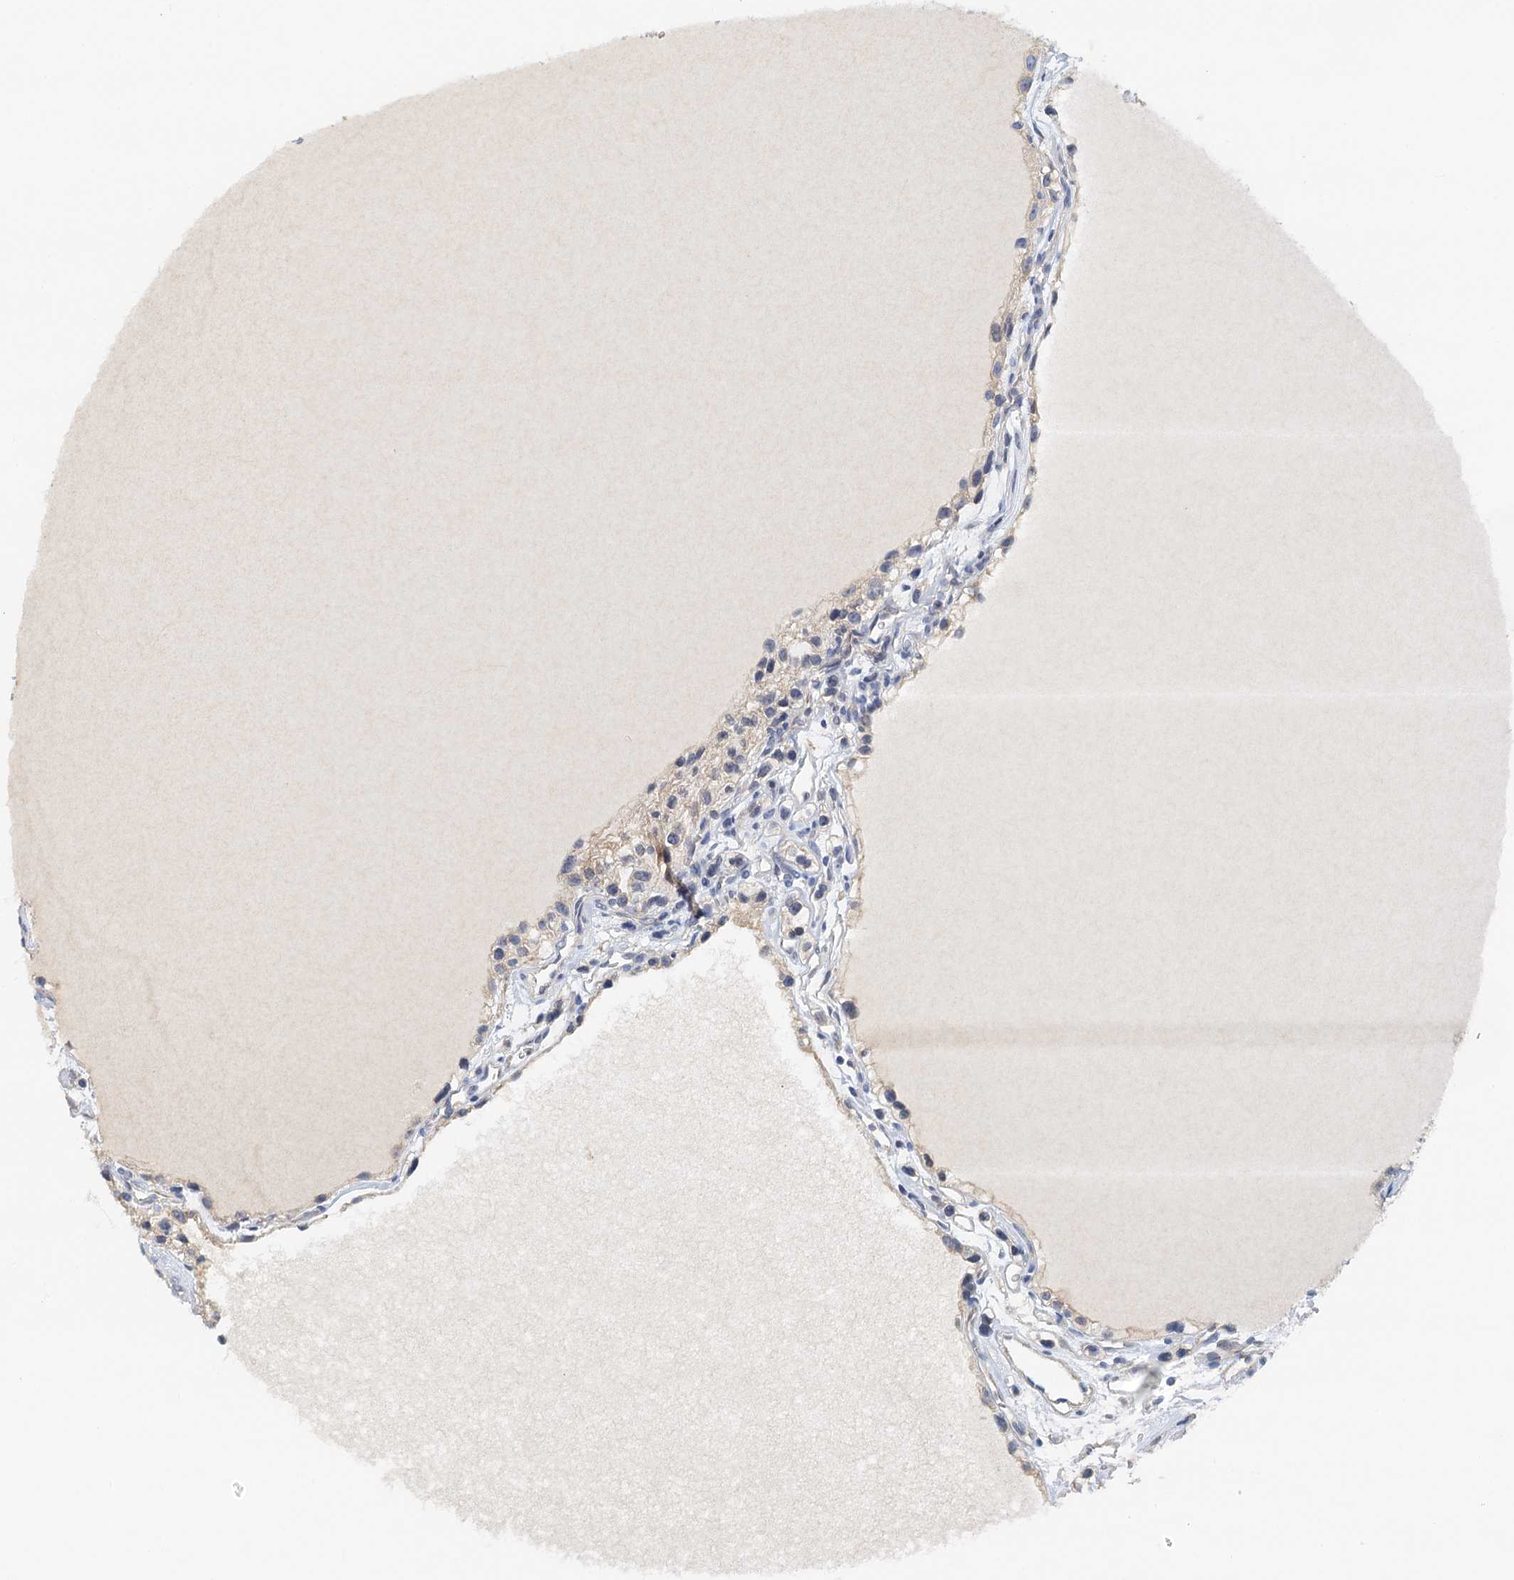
{"staining": {"intensity": "weak", "quantity": "<25%", "location": "cytoplasmic/membranous"}, "tissue": "renal cancer", "cell_type": "Tumor cells", "image_type": "cancer", "snomed": [{"axis": "morphology", "description": "Adenocarcinoma, NOS"}, {"axis": "topography", "description": "Kidney"}], "caption": "Renal cancer stained for a protein using IHC demonstrates no positivity tumor cells.", "gene": "DTD1", "patient": {"sex": "female", "age": 57}}